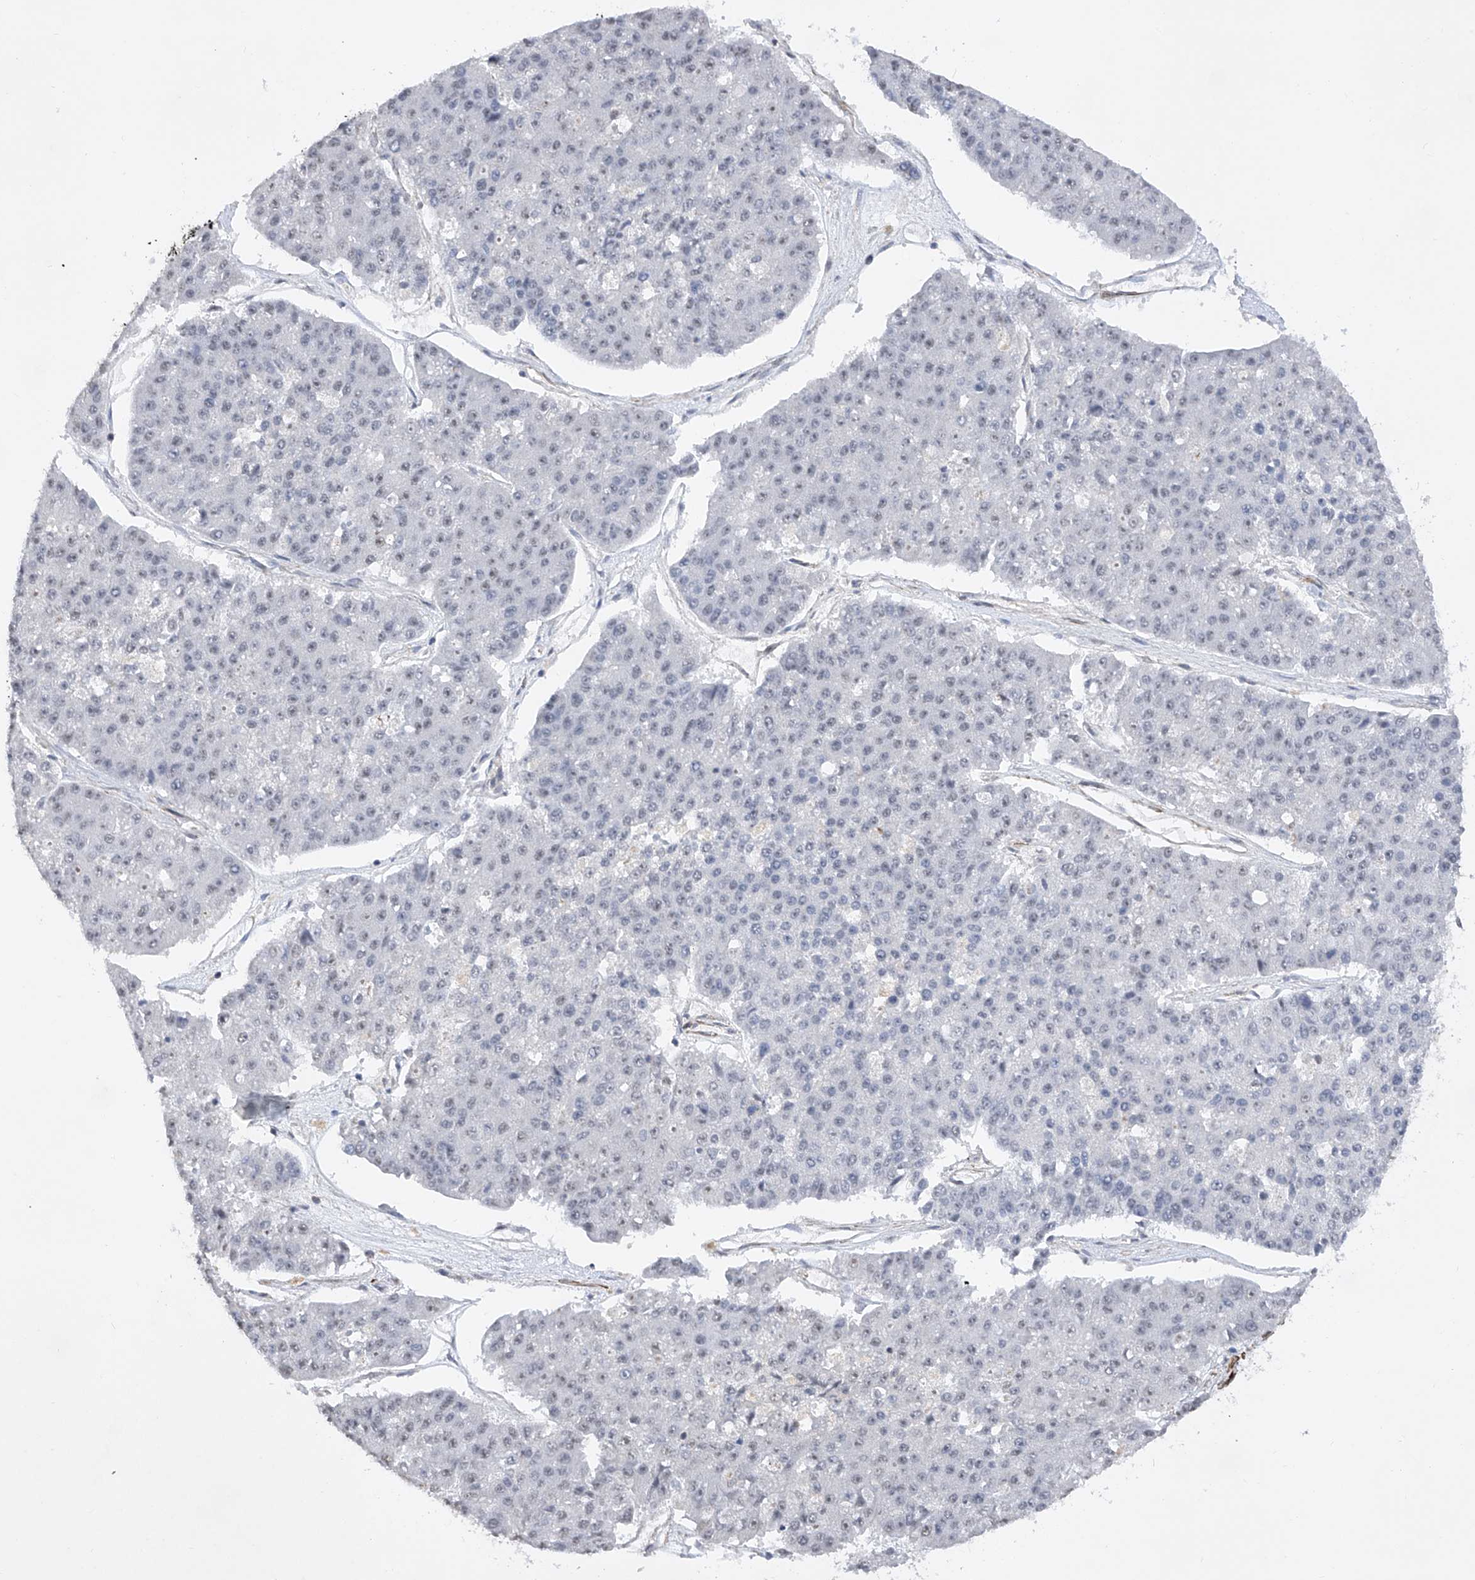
{"staining": {"intensity": "negative", "quantity": "none", "location": "none"}, "tissue": "pancreatic cancer", "cell_type": "Tumor cells", "image_type": "cancer", "snomed": [{"axis": "morphology", "description": "Adenocarcinoma, NOS"}, {"axis": "topography", "description": "Pancreas"}], "caption": "Protein analysis of pancreatic cancer (adenocarcinoma) exhibits no significant positivity in tumor cells.", "gene": "NFATC4", "patient": {"sex": "male", "age": 50}}